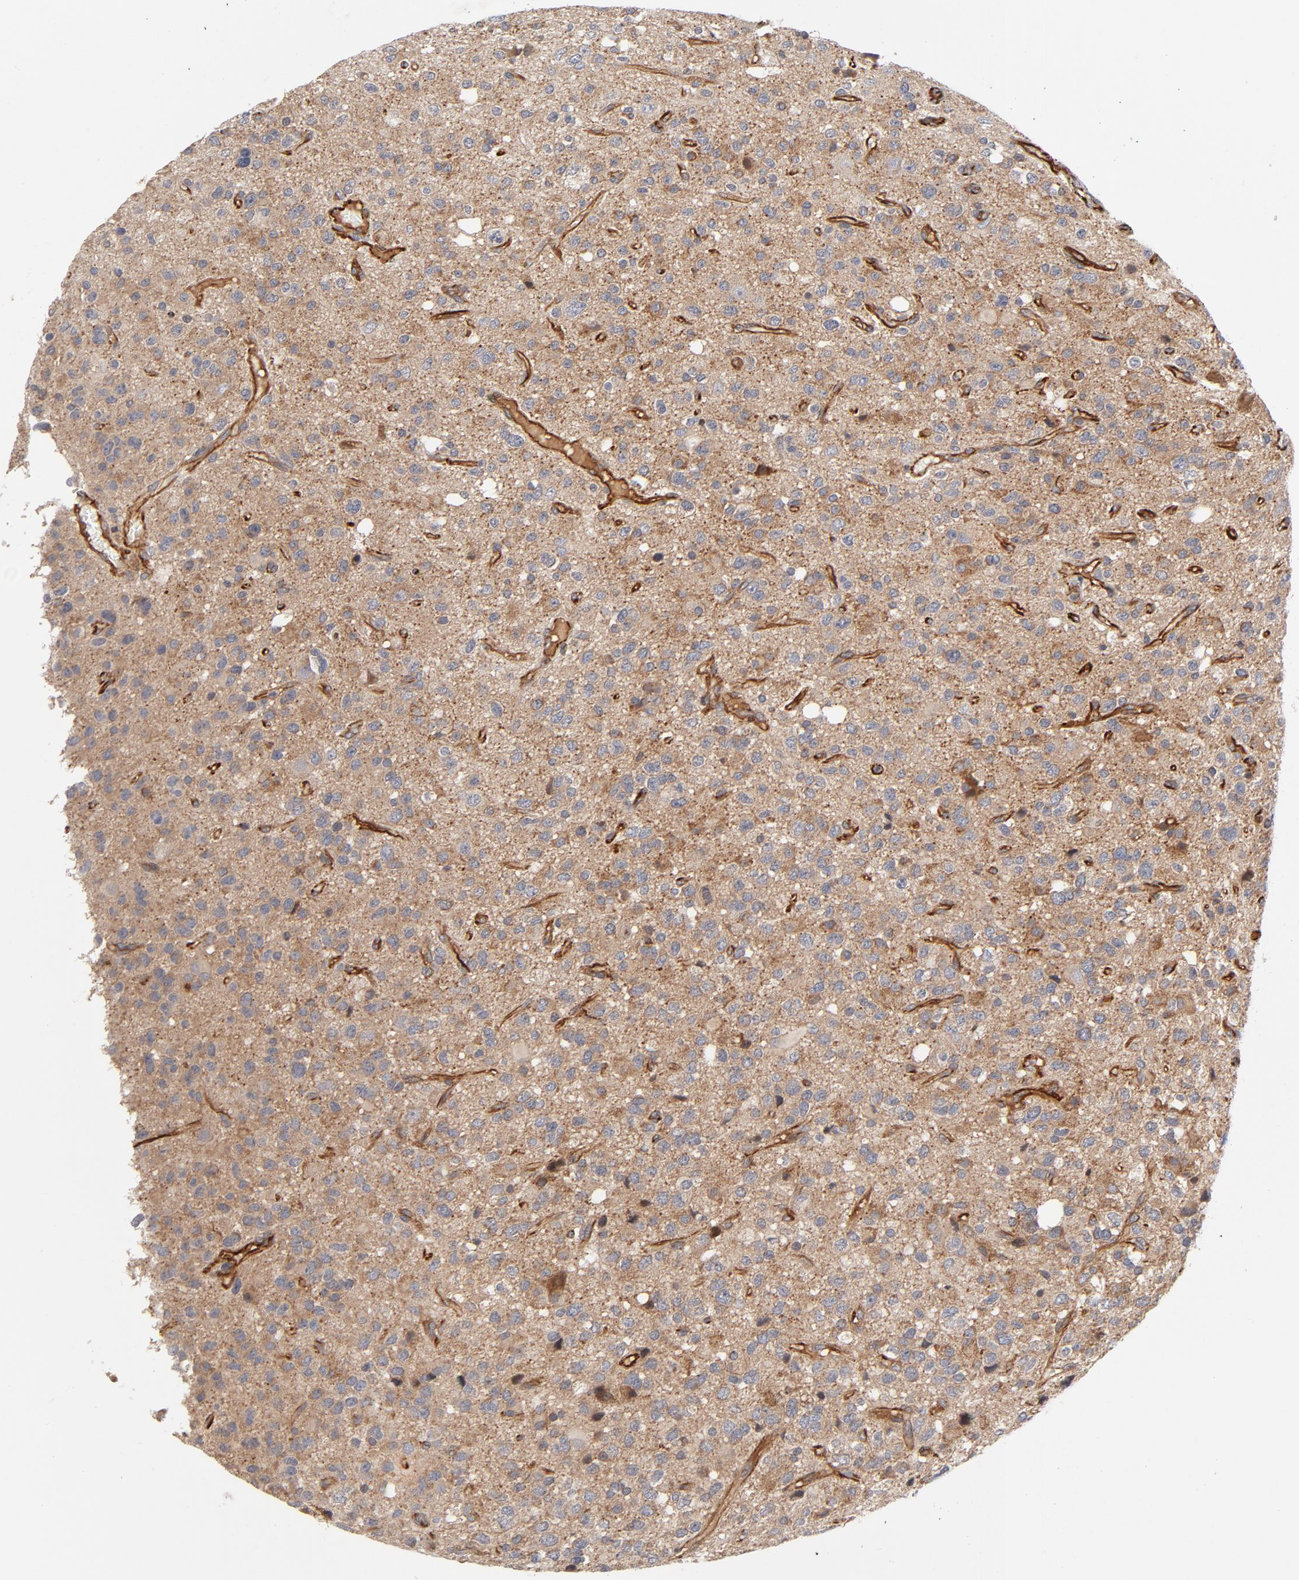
{"staining": {"intensity": "moderate", "quantity": "25%-75%", "location": "cytoplasmic/membranous"}, "tissue": "glioma", "cell_type": "Tumor cells", "image_type": "cancer", "snomed": [{"axis": "morphology", "description": "Glioma, malignant, High grade"}, {"axis": "topography", "description": "Brain"}], "caption": "Immunohistochemistry (IHC) image of malignant high-grade glioma stained for a protein (brown), which exhibits medium levels of moderate cytoplasmic/membranous positivity in approximately 25%-75% of tumor cells.", "gene": "DNAAF2", "patient": {"sex": "male", "age": 47}}